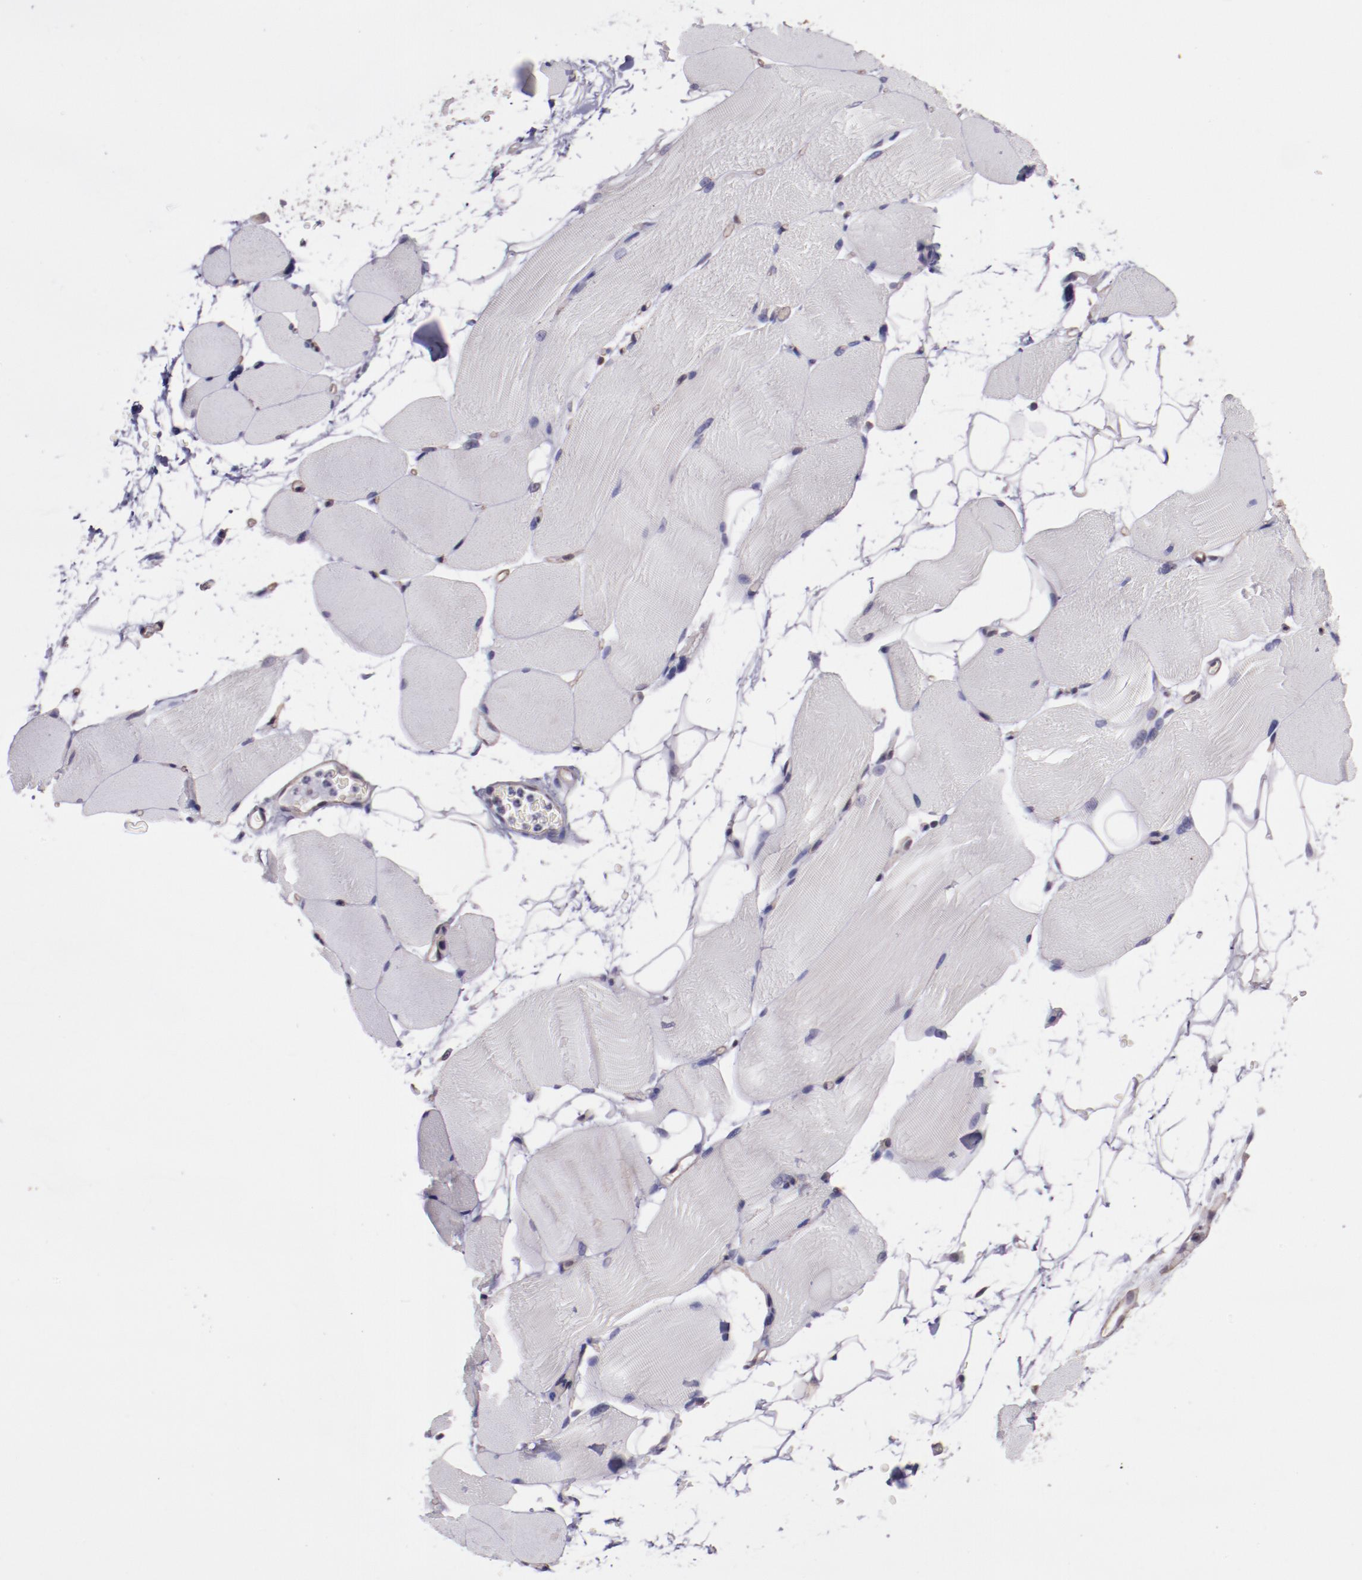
{"staining": {"intensity": "negative", "quantity": "none", "location": "none"}, "tissue": "skeletal muscle", "cell_type": "Myocytes", "image_type": "normal", "snomed": [{"axis": "morphology", "description": "Normal tissue, NOS"}, {"axis": "topography", "description": "Skeletal muscle"}, {"axis": "topography", "description": "Parathyroid gland"}], "caption": "This is a micrograph of immunohistochemistry staining of unremarkable skeletal muscle, which shows no expression in myocytes. Nuclei are stained in blue.", "gene": "ELF1", "patient": {"sex": "female", "age": 37}}